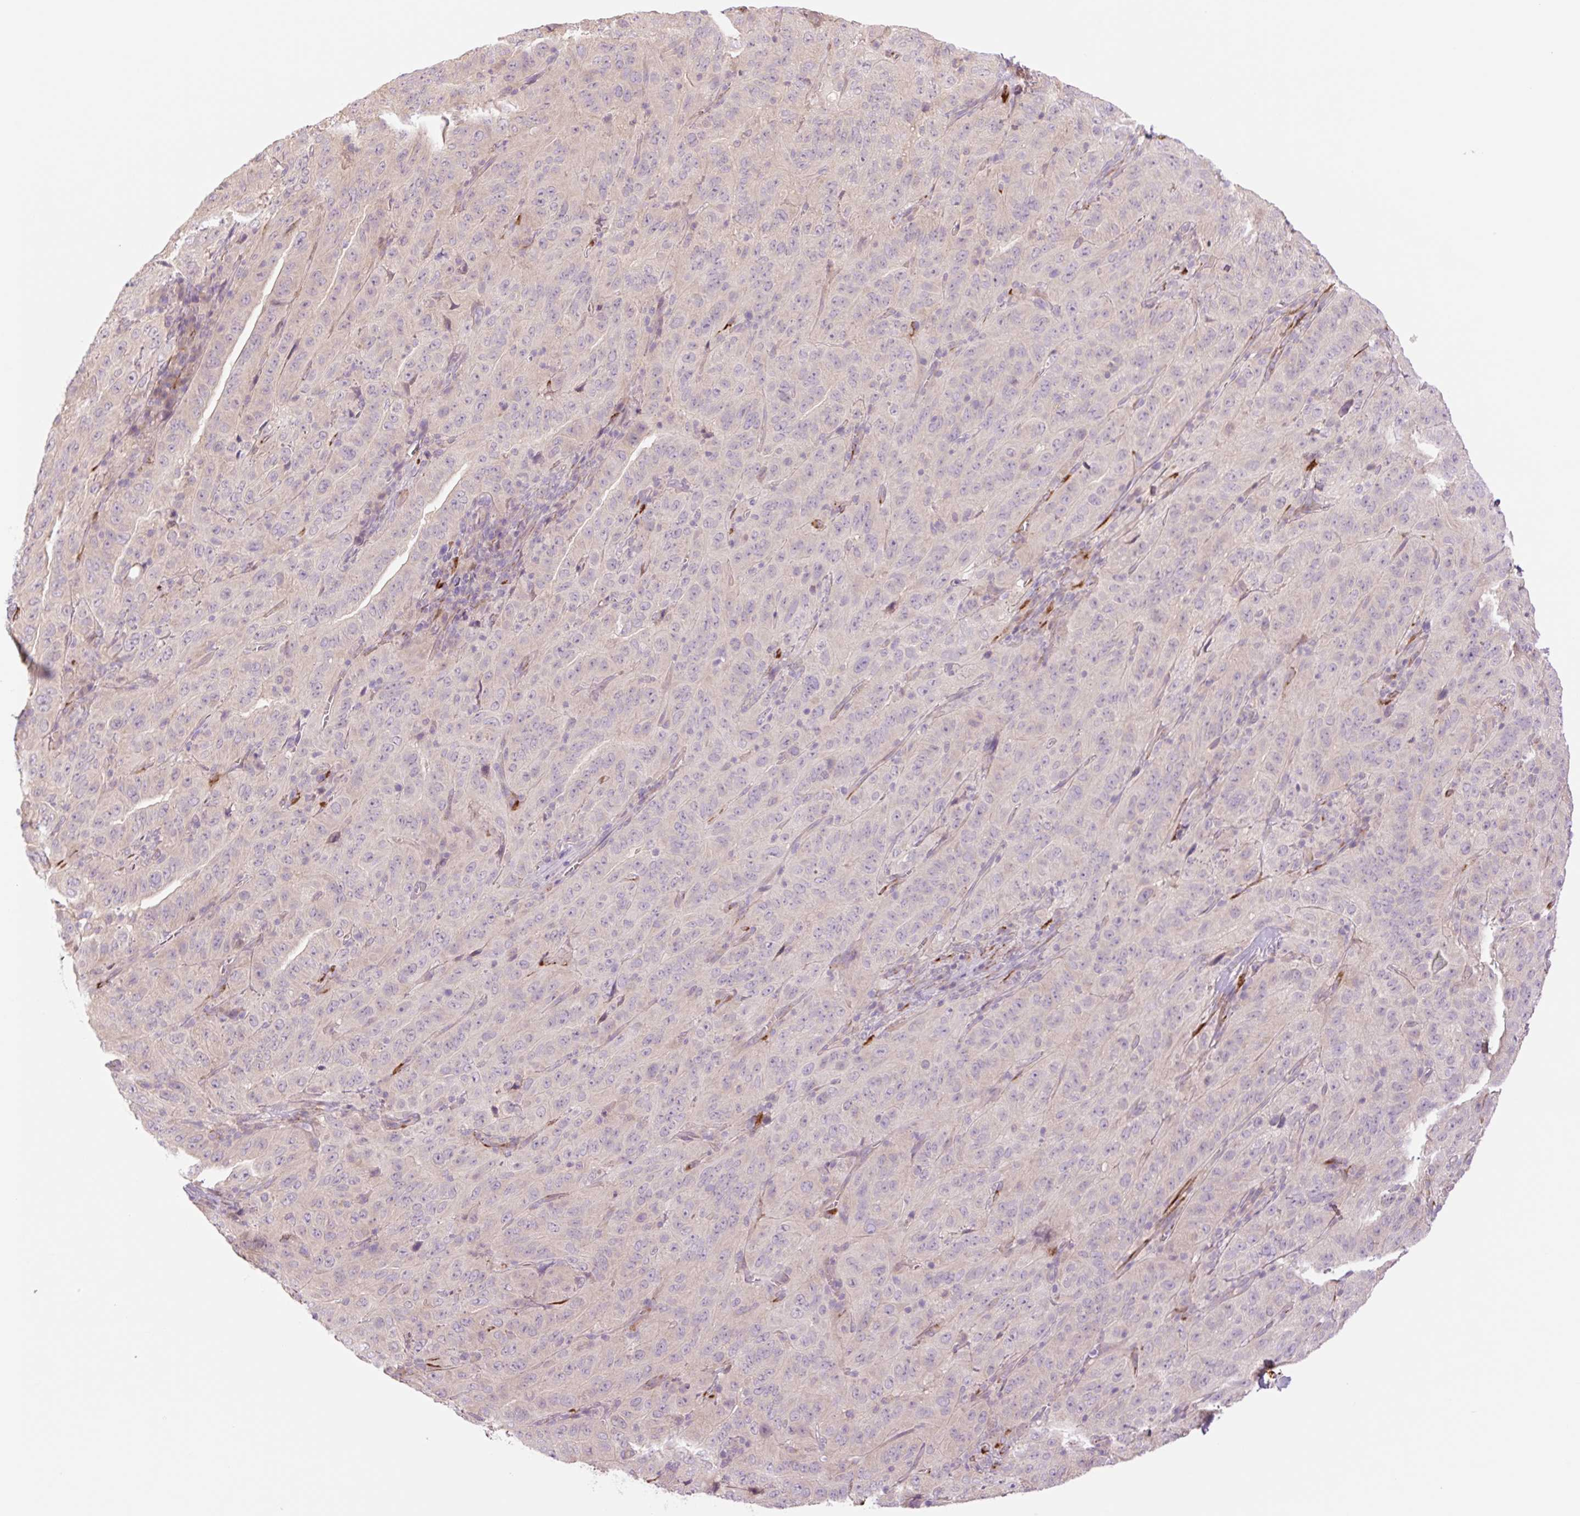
{"staining": {"intensity": "negative", "quantity": "none", "location": "none"}, "tissue": "pancreatic cancer", "cell_type": "Tumor cells", "image_type": "cancer", "snomed": [{"axis": "morphology", "description": "Adenocarcinoma, NOS"}, {"axis": "topography", "description": "Pancreas"}], "caption": "Tumor cells are negative for brown protein staining in pancreatic cancer. (Immunohistochemistry (ihc), brightfield microscopy, high magnification).", "gene": "COL5A1", "patient": {"sex": "male", "age": 63}}